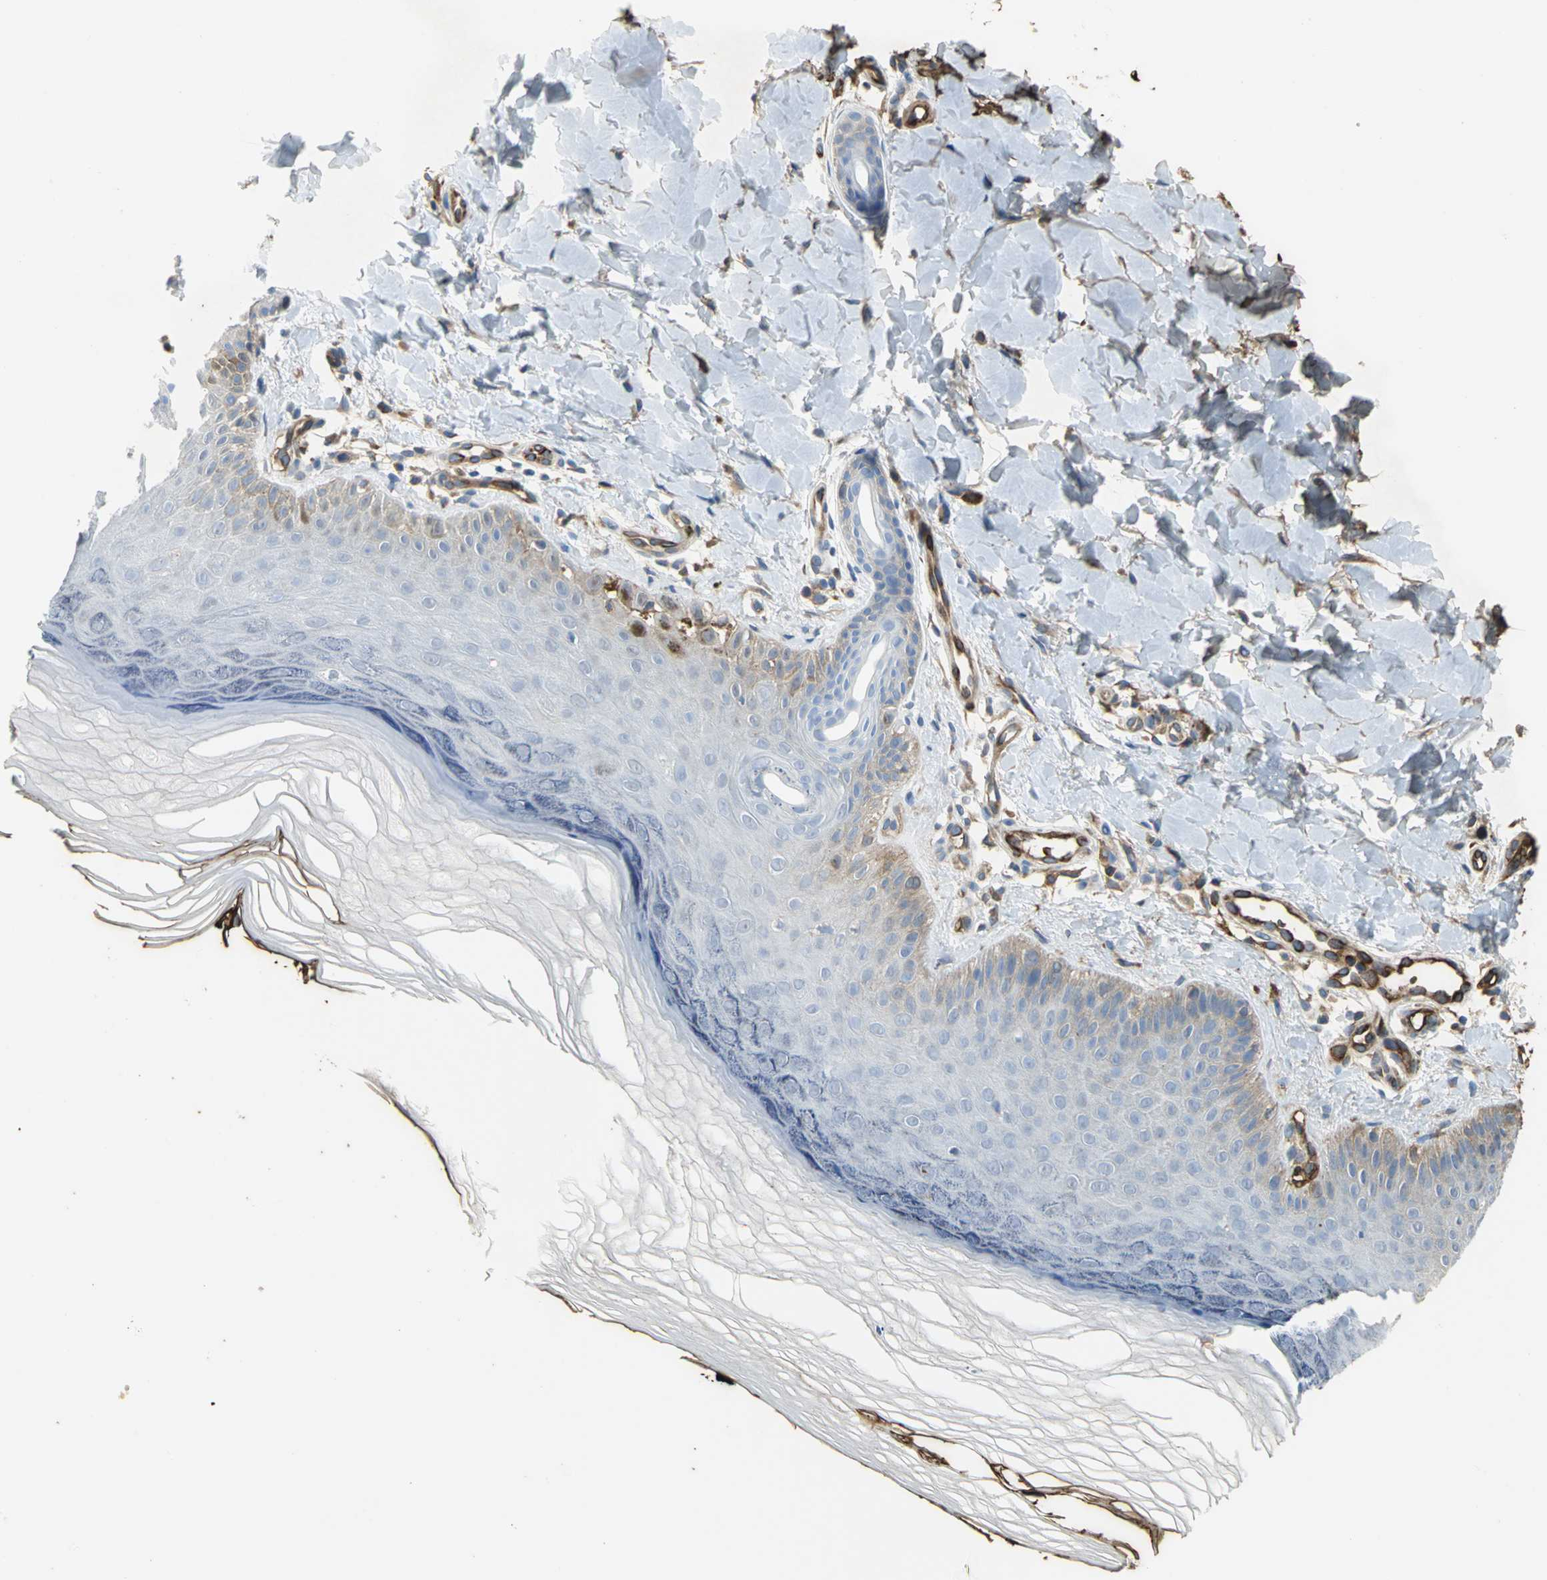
{"staining": {"intensity": "moderate", "quantity": "25%-75%", "location": "cytoplasmic/membranous"}, "tissue": "skin", "cell_type": "Fibroblasts", "image_type": "normal", "snomed": [{"axis": "morphology", "description": "Normal tissue, NOS"}, {"axis": "topography", "description": "Skin"}], "caption": "Immunohistochemical staining of benign skin exhibits moderate cytoplasmic/membranous protein expression in approximately 25%-75% of fibroblasts.", "gene": "TREM1", "patient": {"sex": "male", "age": 26}}